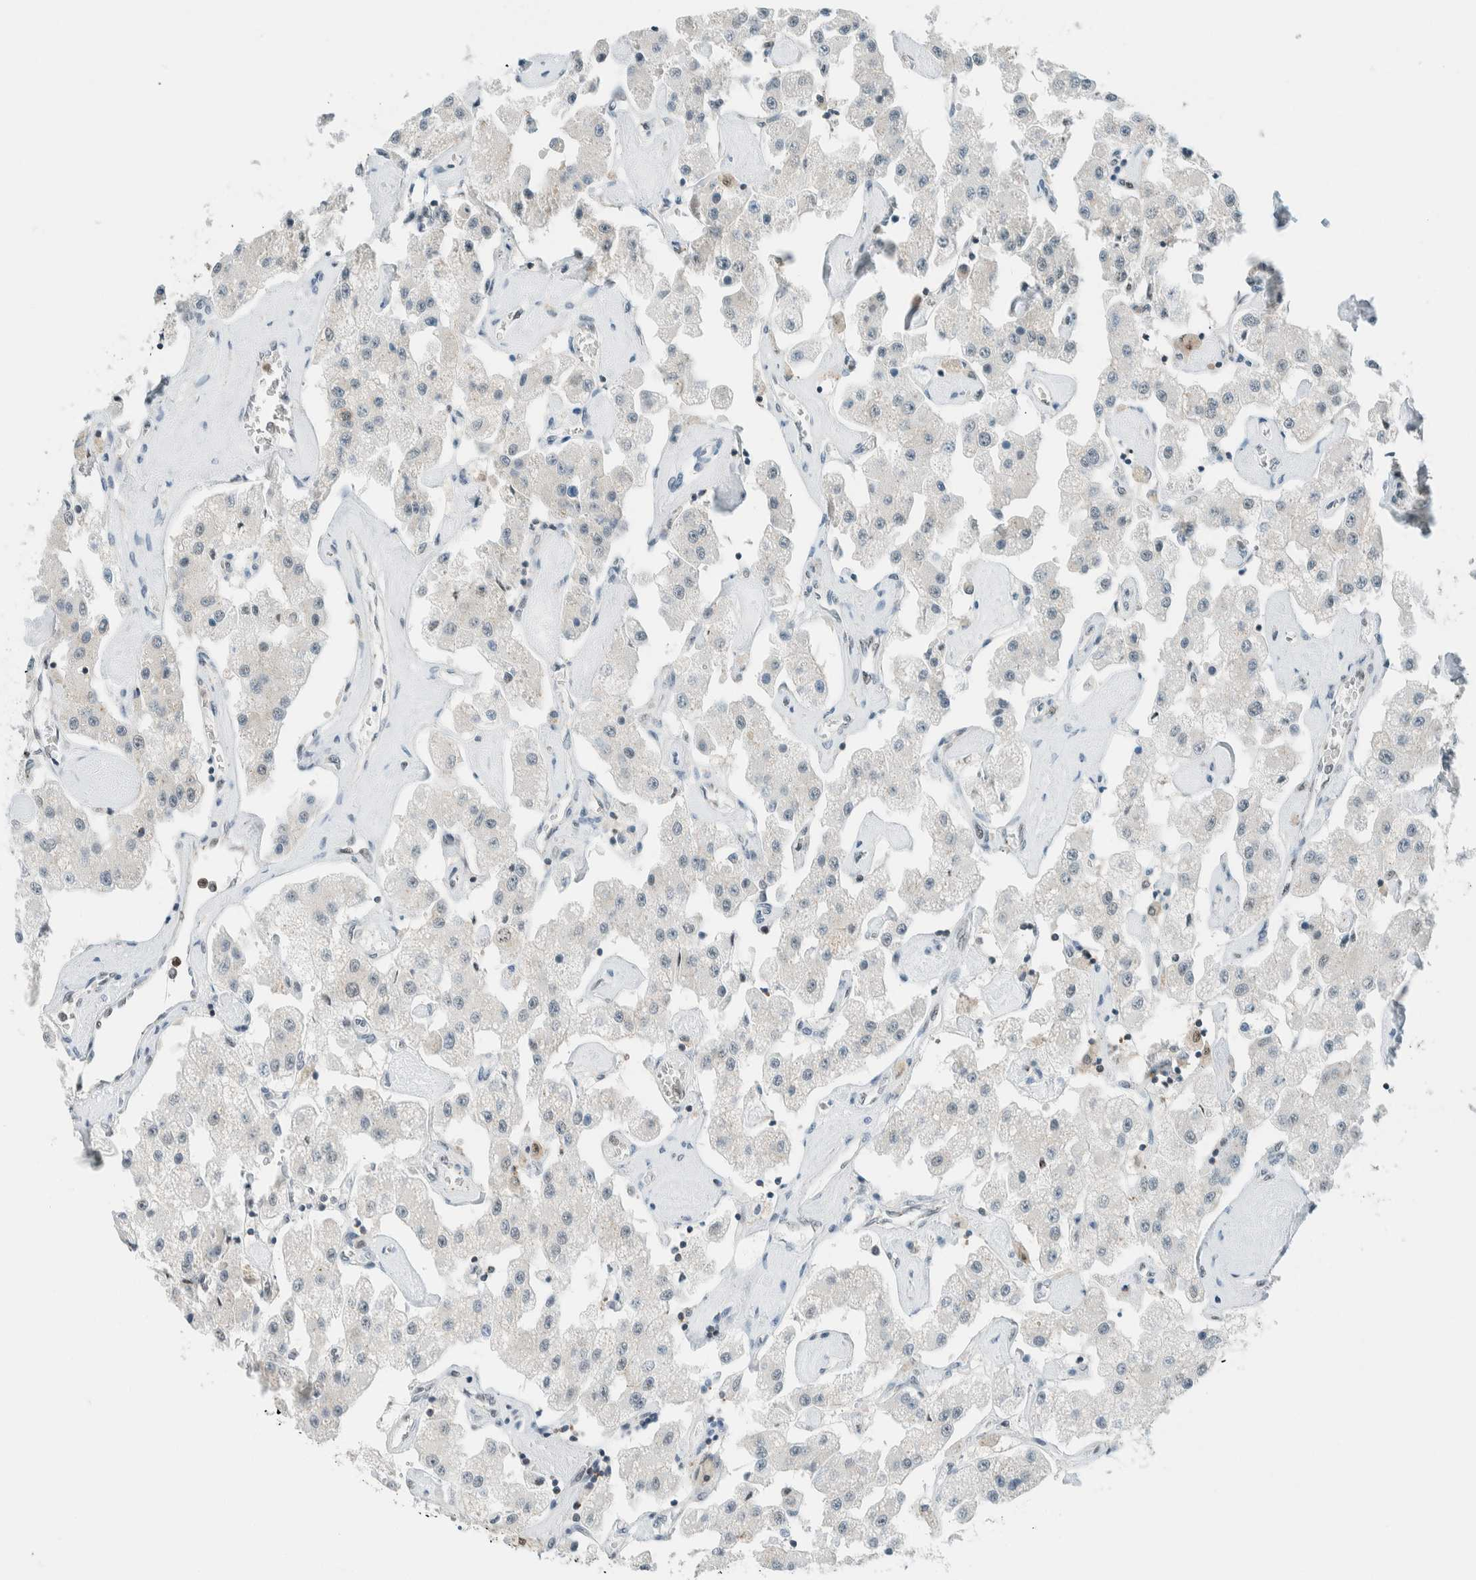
{"staining": {"intensity": "negative", "quantity": "none", "location": "none"}, "tissue": "carcinoid", "cell_type": "Tumor cells", "image_type": "cancer", "snomed": [{"axis": "morphology", "description": "Carcinoid, malignant, NOS"}, {"axis": "topography", "description": "Pancreas"}], "caption": "Immunohistochemical staining of human carcinoid (malignant) displays no significant positivity in tumor cells. (Stains: DAB (3,3'-diaminobenzidine) IHC with hematoxylin counter stain, Microscopy: brightfield microscopy at high magnification).", "gene": "CYSRT1", "patient": {"sex": "male", "age": 41}}